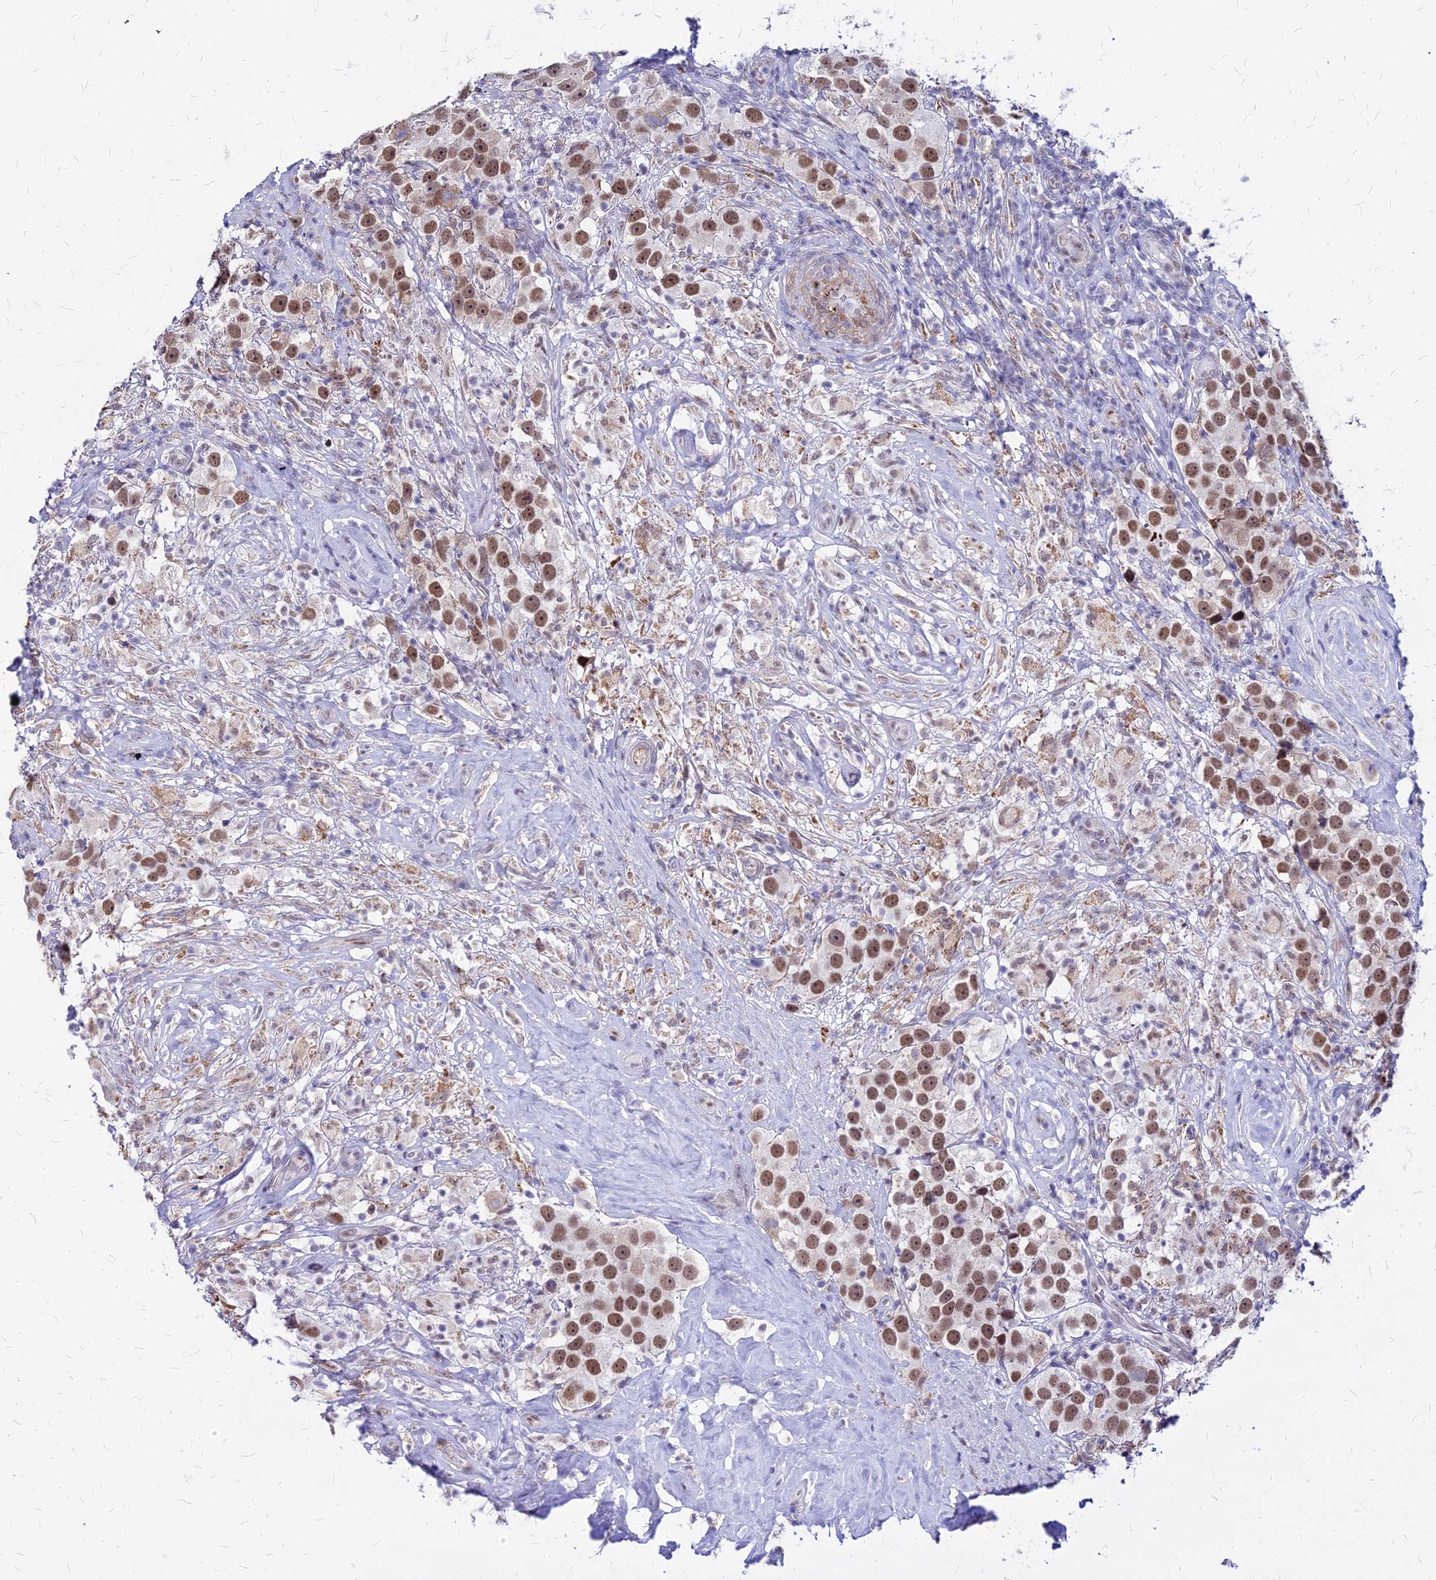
{"staining": {"intensity": "moderate", "quantity": ">75%", "location": "nuclear"}, "tissue": "testis cancer", "cell_type": "Tumor cells", "image_type": "cancer", "snomed": [{"axis": "morphology", "description": "Seminoma, NOS"}, {"axis": "topography", "description": "Testis"}], "caption": "Immunohistochemical staining of testis seminoma displays medium levels of moderate nuclear expression in approximately >75% of tumor cells.", "gene": "FDX2", "patient": {"sex": "male", "age": 49}}